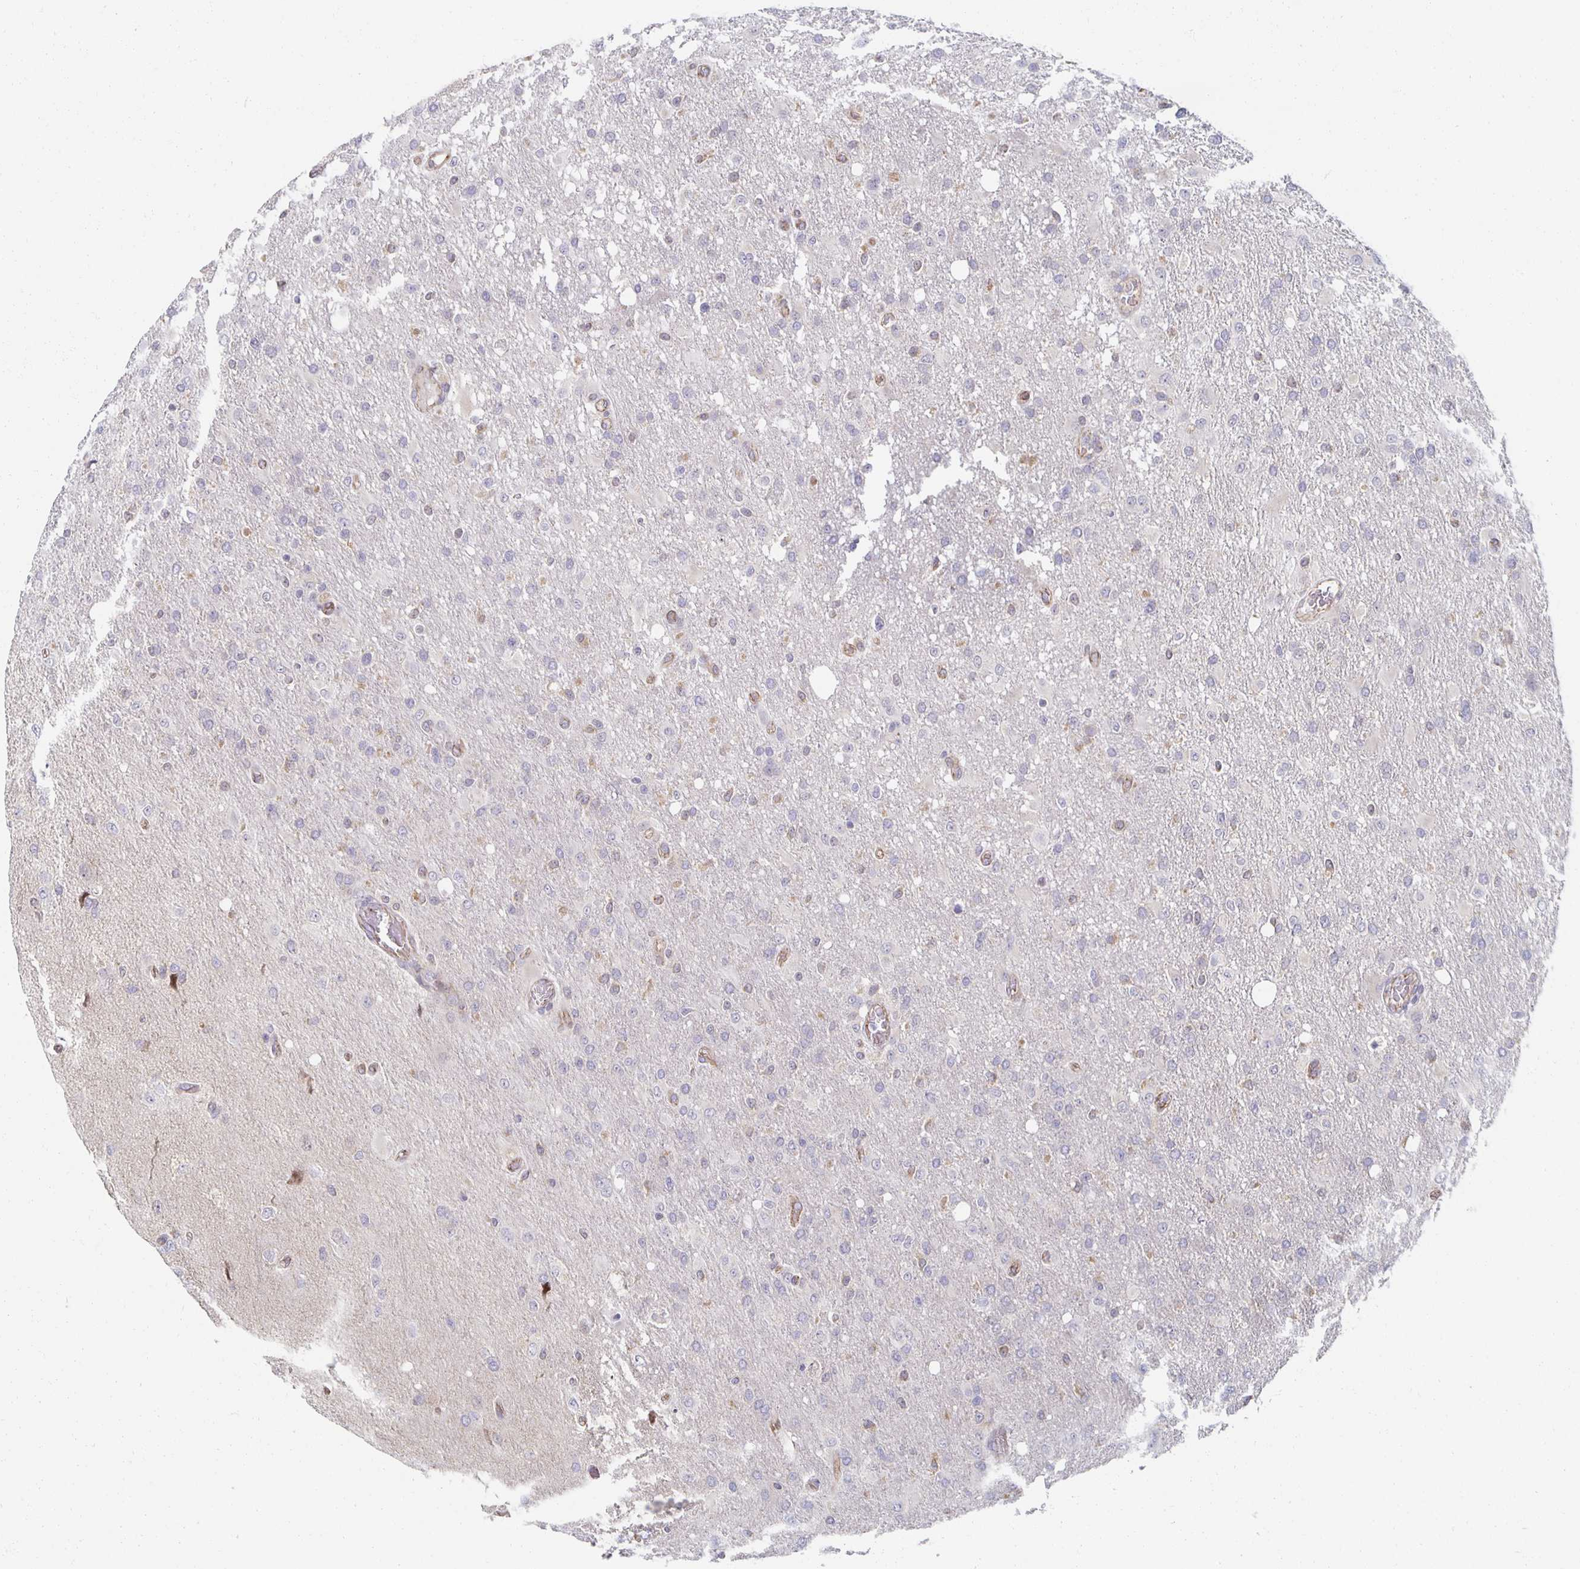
{"staining": {"intensity": "negative", "quantity": "none", "location": "none"}, "tissue": "glioma", "cell_type": "Tumor cells", "image_type": "cancer", "snomed": [{"axis": "morphology", "description": "Glioma, malignant, High grade"}, {"axis": "topography", "description": "Brain"}], "caption": "Image shows no protein positivity in tumor cells of glioma tissue. (Brightfield microscopy of DAB immunohistochemistry (IHC) at high magnification).", "gene": "HCFC1R1", "patient": {"sex": "male", "age": 53}}